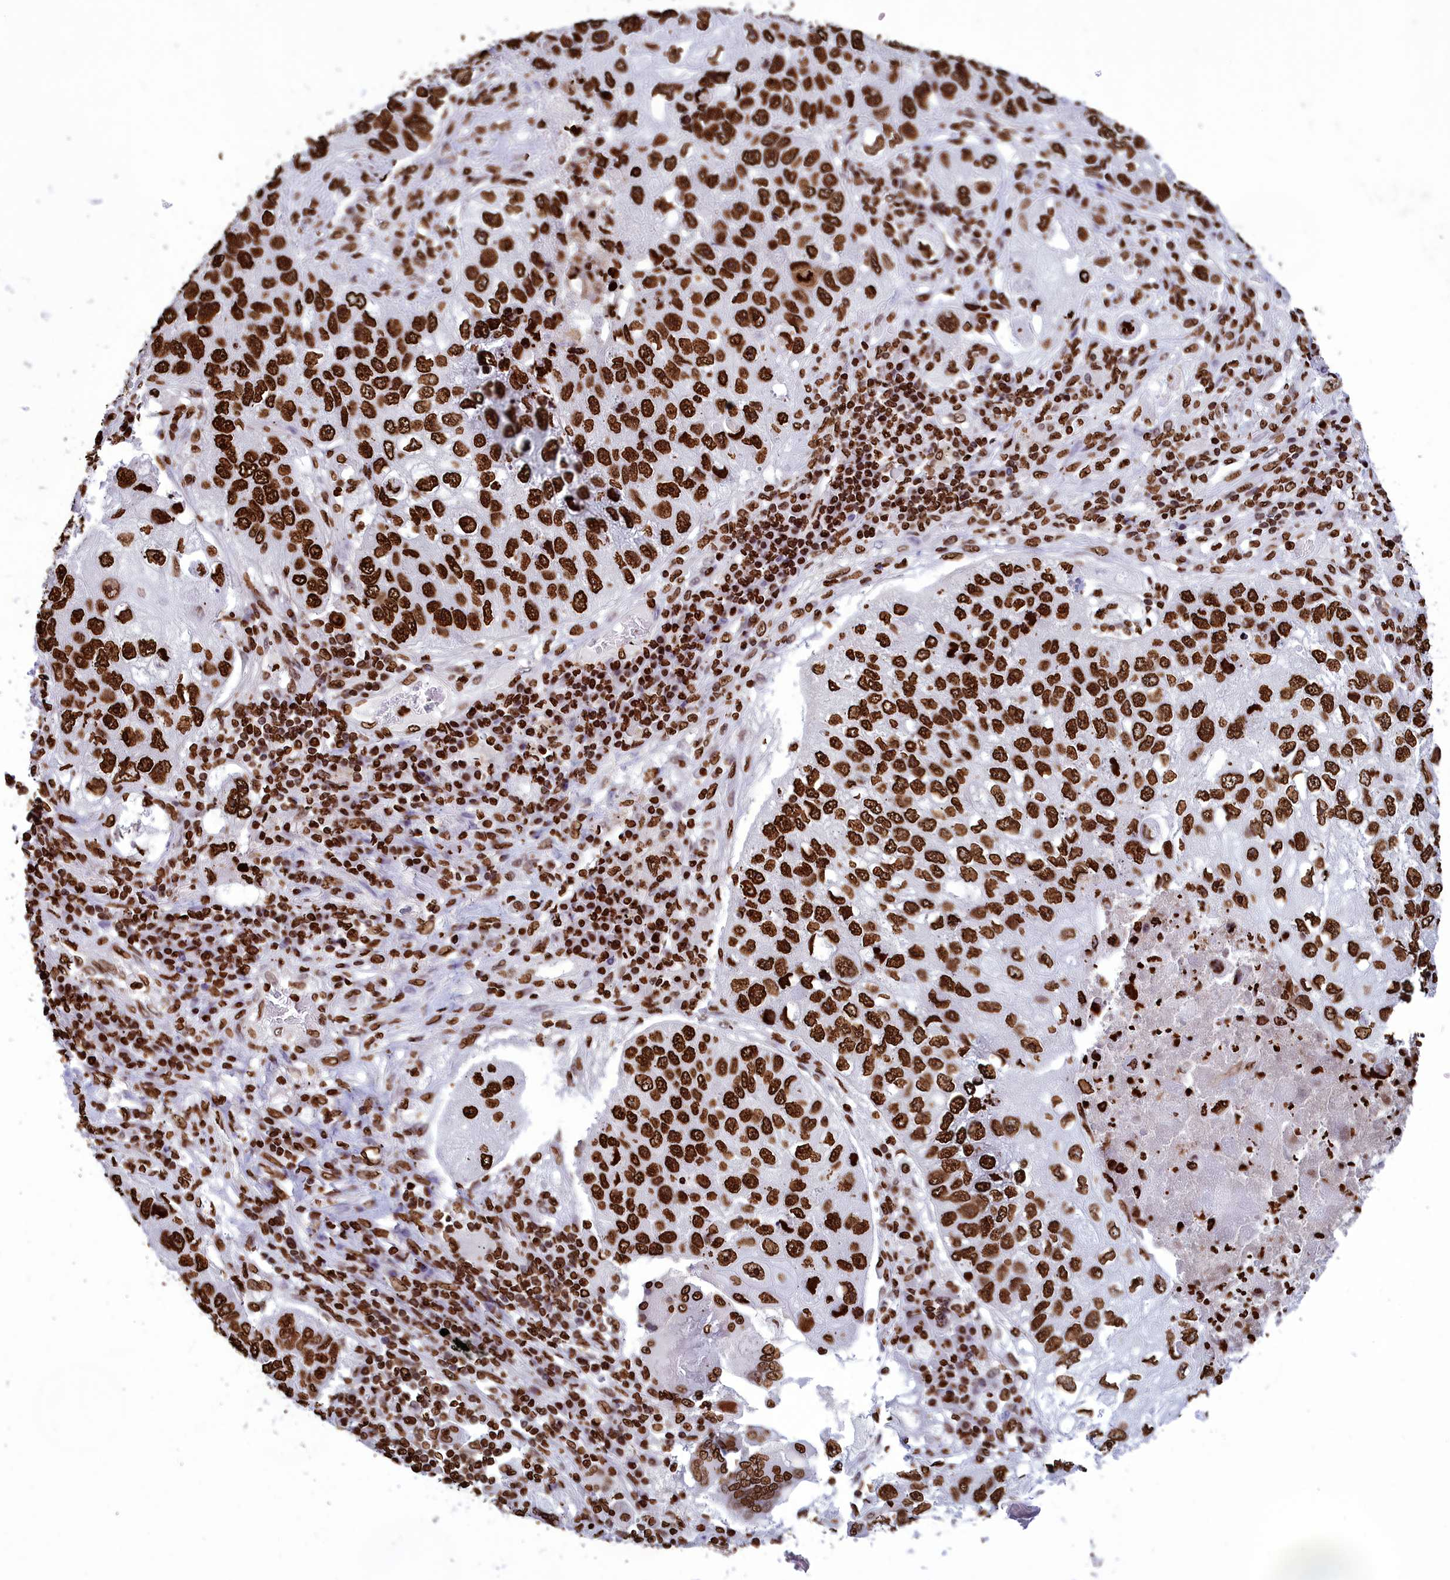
{"staining": {"intensity": "strong", "quantity": ">75%", "location": "nuclear"}, "tissue": "lung cancer", "cell_type": "Tumor cells", "image_type": "cancer", "snomed": [{"axis": "morphology", "description": "Squamous cell carcinoma, NOS"}, {"axis": "topography", "description": "Lung"}], "caption": "Lung squamous cell carcinoma stained with a brown dye exhibits strong nuclear positive positivity in about >75% of tumor cells.", "gene": "AKAP17A", "patient": {"sex": "male", "age": 61}}